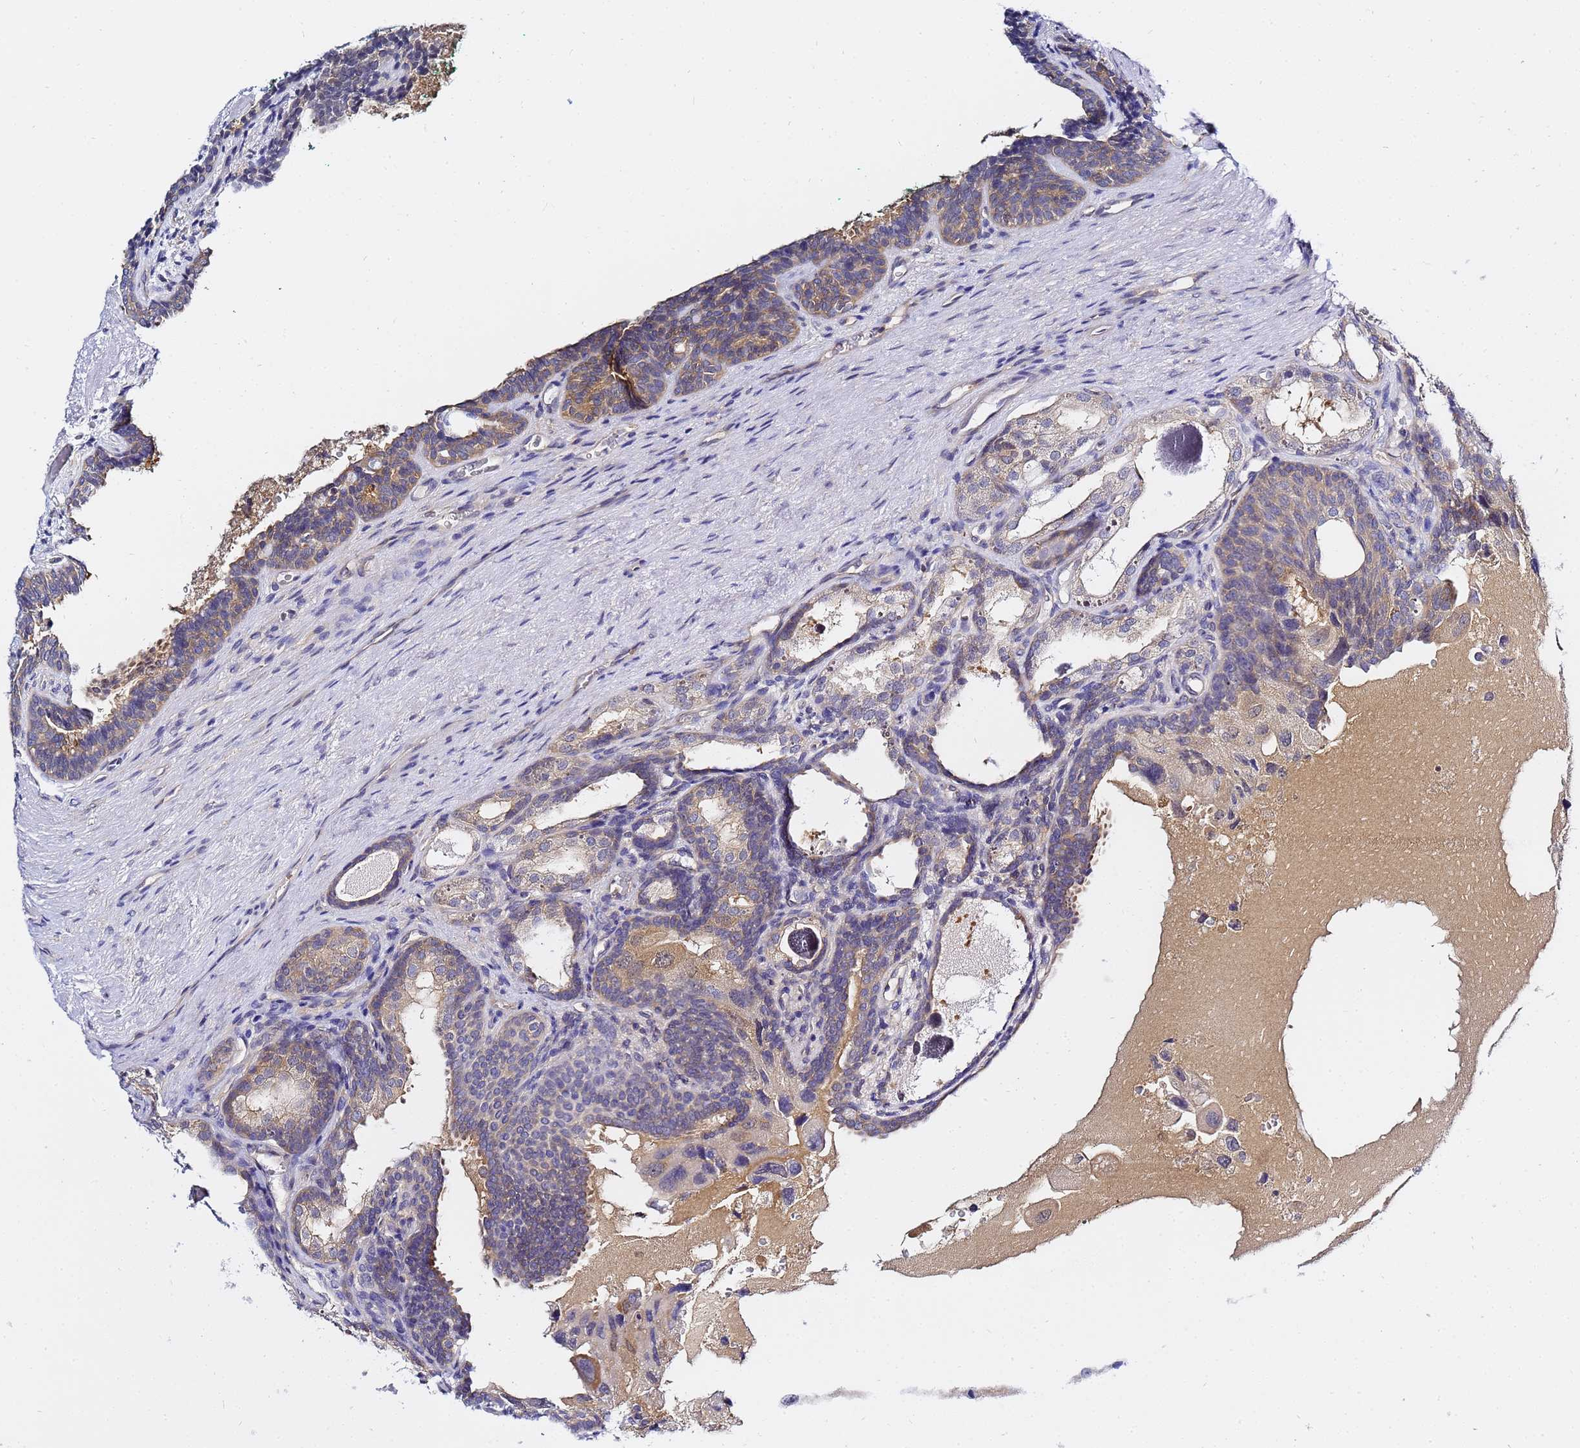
{"staining": {"intensity": "strong", "quantity": "25%-75%", "location": "cytoplasmic/membranous"}, "tissue": "prostate cancer", "cell_type": "Tumor cells", "image_type": "cancer", "snomed": [{"axis": "morphology", "description": "Adenocarcinoma, High grade"}, {"axis": "topography", "description": "Prostate"}], "caption": "Immunohistochemistry (IHC) micrograph of neoplastic tissue: human prostate adenocarcinoma (high-grade) stained using immunohistochemistry (IHC) reveals high levels of strong protein expression localized specifically in the cytoplasmic/membranous of tumor cells, appearing as a cytoplasmic/membranous brown color.", "gene": "LENG1", "patient": {"sex": "male", "age": 62}}